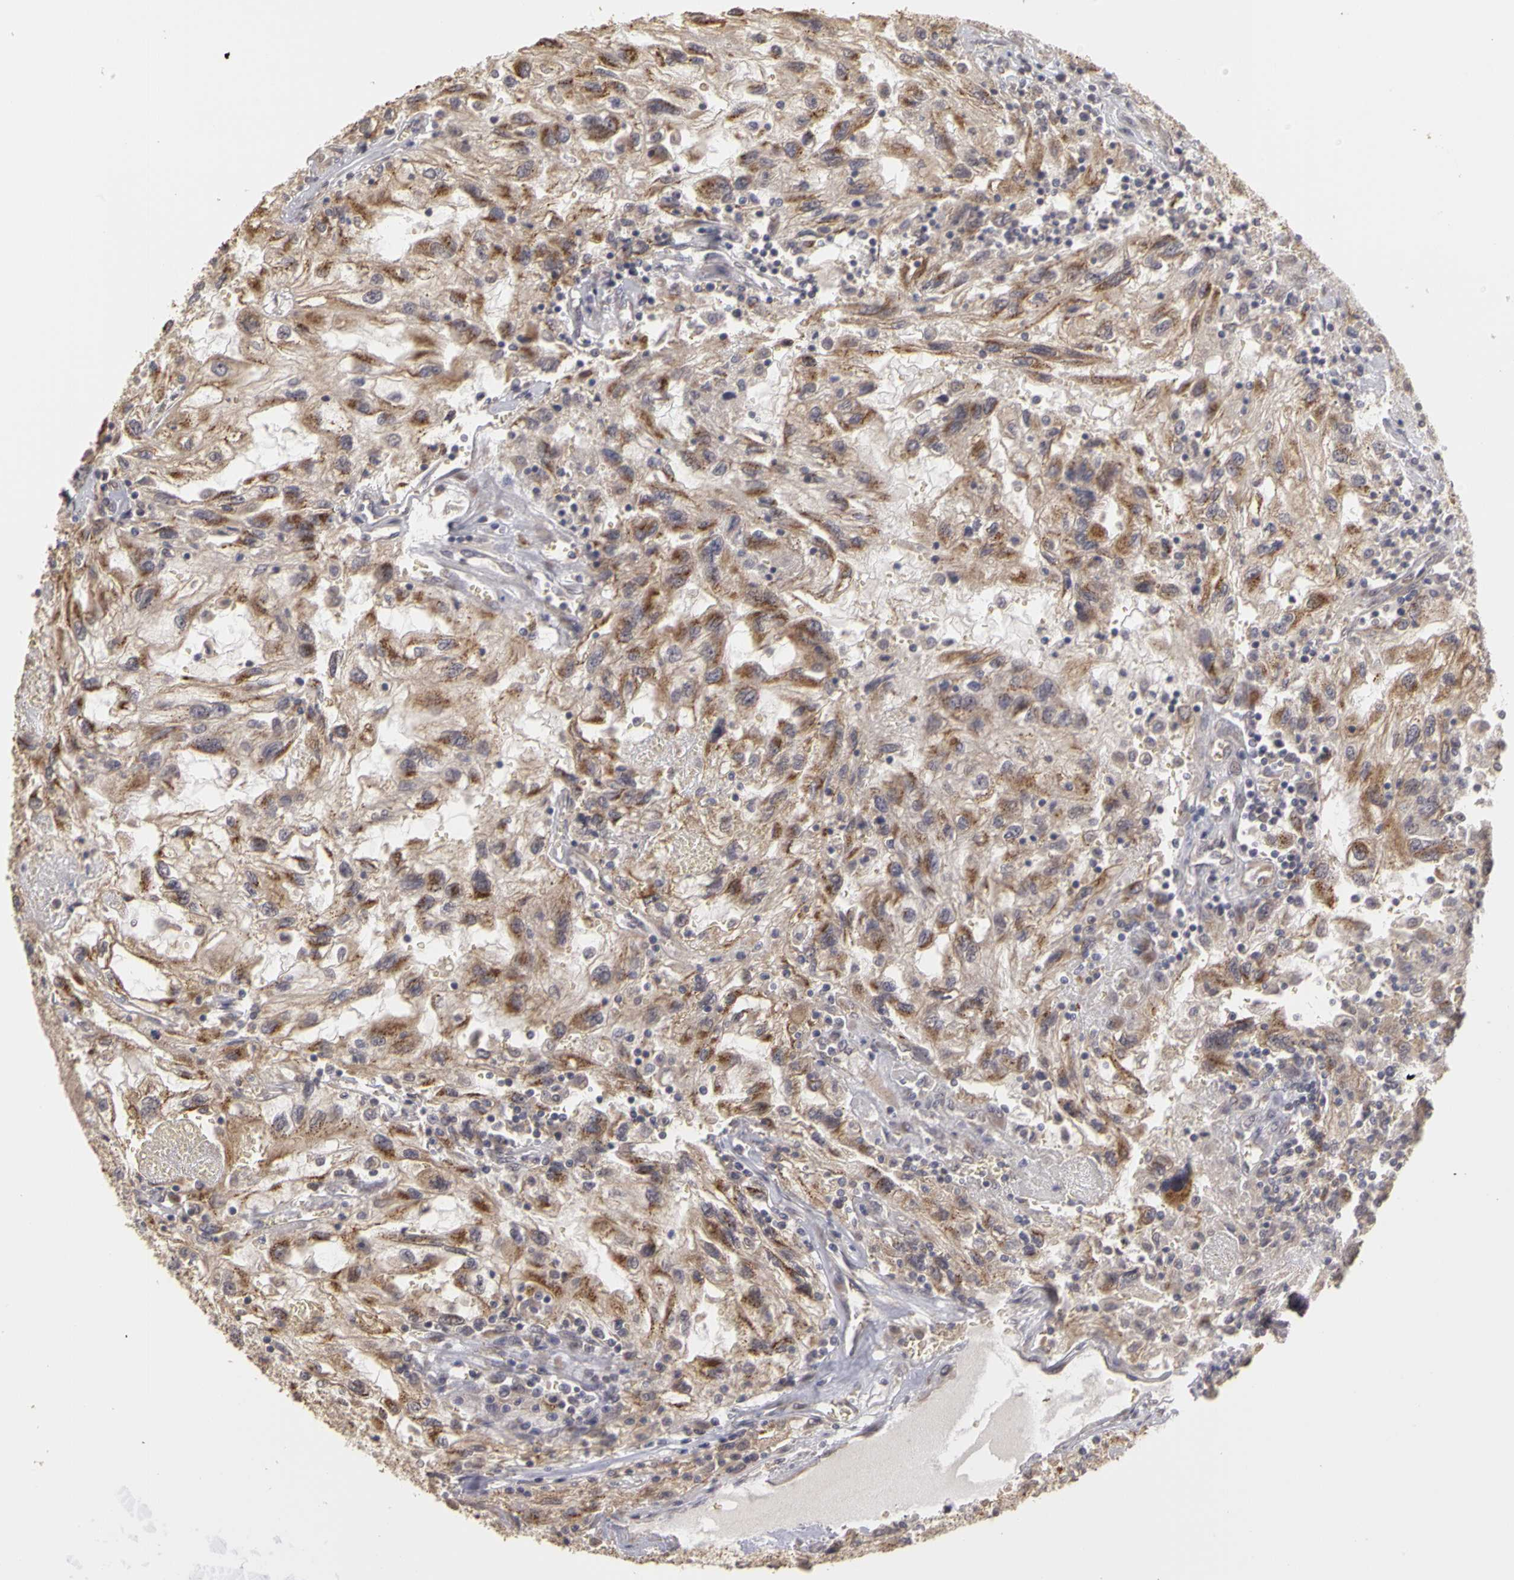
{"staining": {"intensity": "moderate", "quantity": ">75%", "location": "cytoplasmic/membranous"}, "tissue": "renal cancer", "cell_type": "Tumor cells", "image_type": "cancer", "snomed": [{"axis": "morphology", "description": "Normal tissue, NOS"}, {"axis": "morphology", "description": "Adenocarcinoma, NOS"}, {"axis": "topography", "description": "Kidney"}], "caption": "Brown immunohistochemical staining in renal cancer (adenocarcinoma) reveals moderate cytoplasmic/membranous expression in about >75% of tumor cells.", "gene": "FRMD7", "patient": {"sex": "male", "age": 71}}